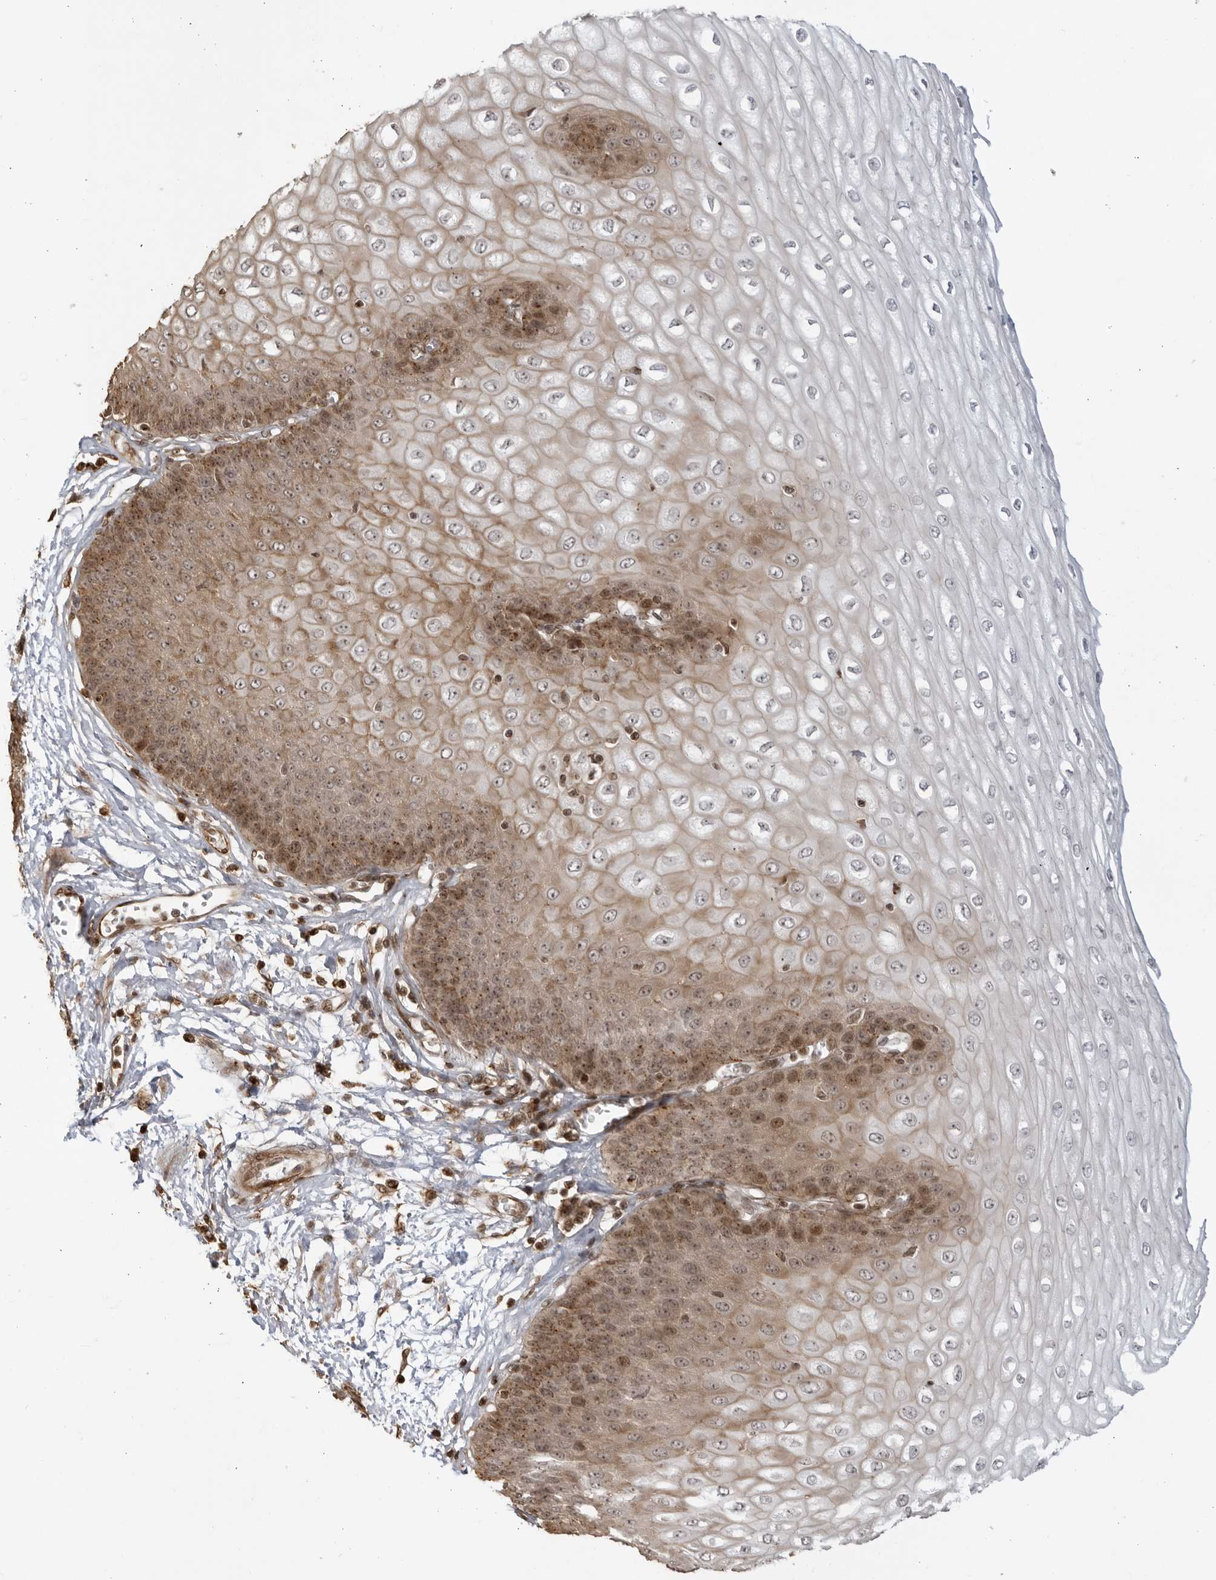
{"staining": {"intensity": "moderate", "quantity": "25%-75%", "location": "cytoplasmic/membranous,nuclear"}, "tissue": "esophagus", "cell_type": "Squamous epithelial cells", "image_type": "normal", "snomed": [{"axis": "morphology", "description": "Normal tissue, NOS"}, {"axis": "topography", "description": "Esophagus"}], "caption": "High-power microscopy captured an immunohistochemistry (IHC) image of normal esophagus, revealing moderate cytoplasmic/membranous,nuclear positivity in approximately 25%-75% of squamous epithelial cells. (brown staining indicates protein expression, while blue staining denotes nuclei).", "gene": "TCF21", "patient": {"sex": "male", "age": 60}}